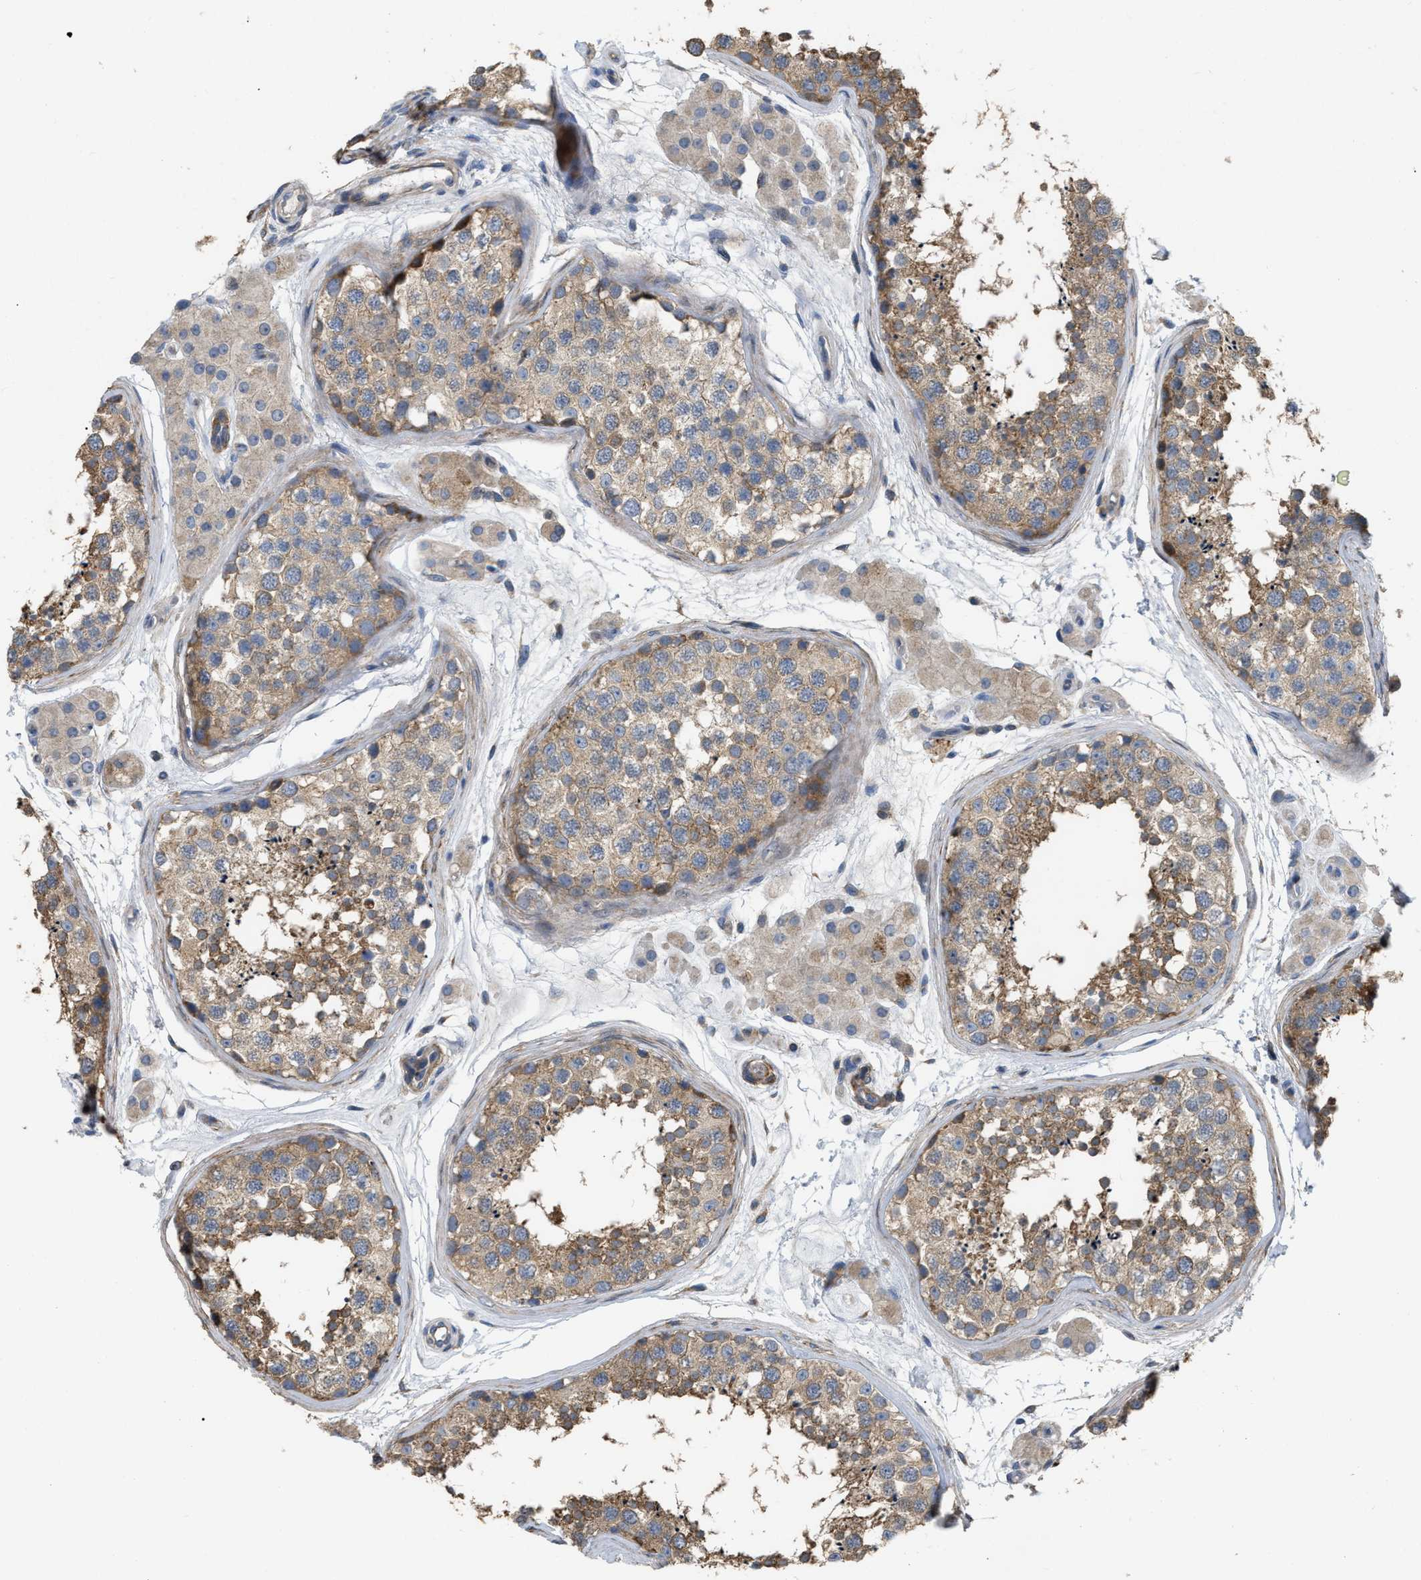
{"staining": {"intensity": "weak", "quantity": ">75%", "location": "cytoplasmic/membranous"}, "tissue": "testis", "cell_type": "Cells in seminiferous ducts", "image_type": "normal", "snomed": [{"axis": "morphology", "description": "Normal tissue, NOS"}, {"axis": "topography", "description": "Testis"}], "caption": "Unremarkable testis shows weak cytoplasmic/membranous expression in approximately >75% of cells in seminiferous ducts, visualized by immunohistochemistry.", "gene": "DHX58", "patient": {"sex": "male", "age": 56}}